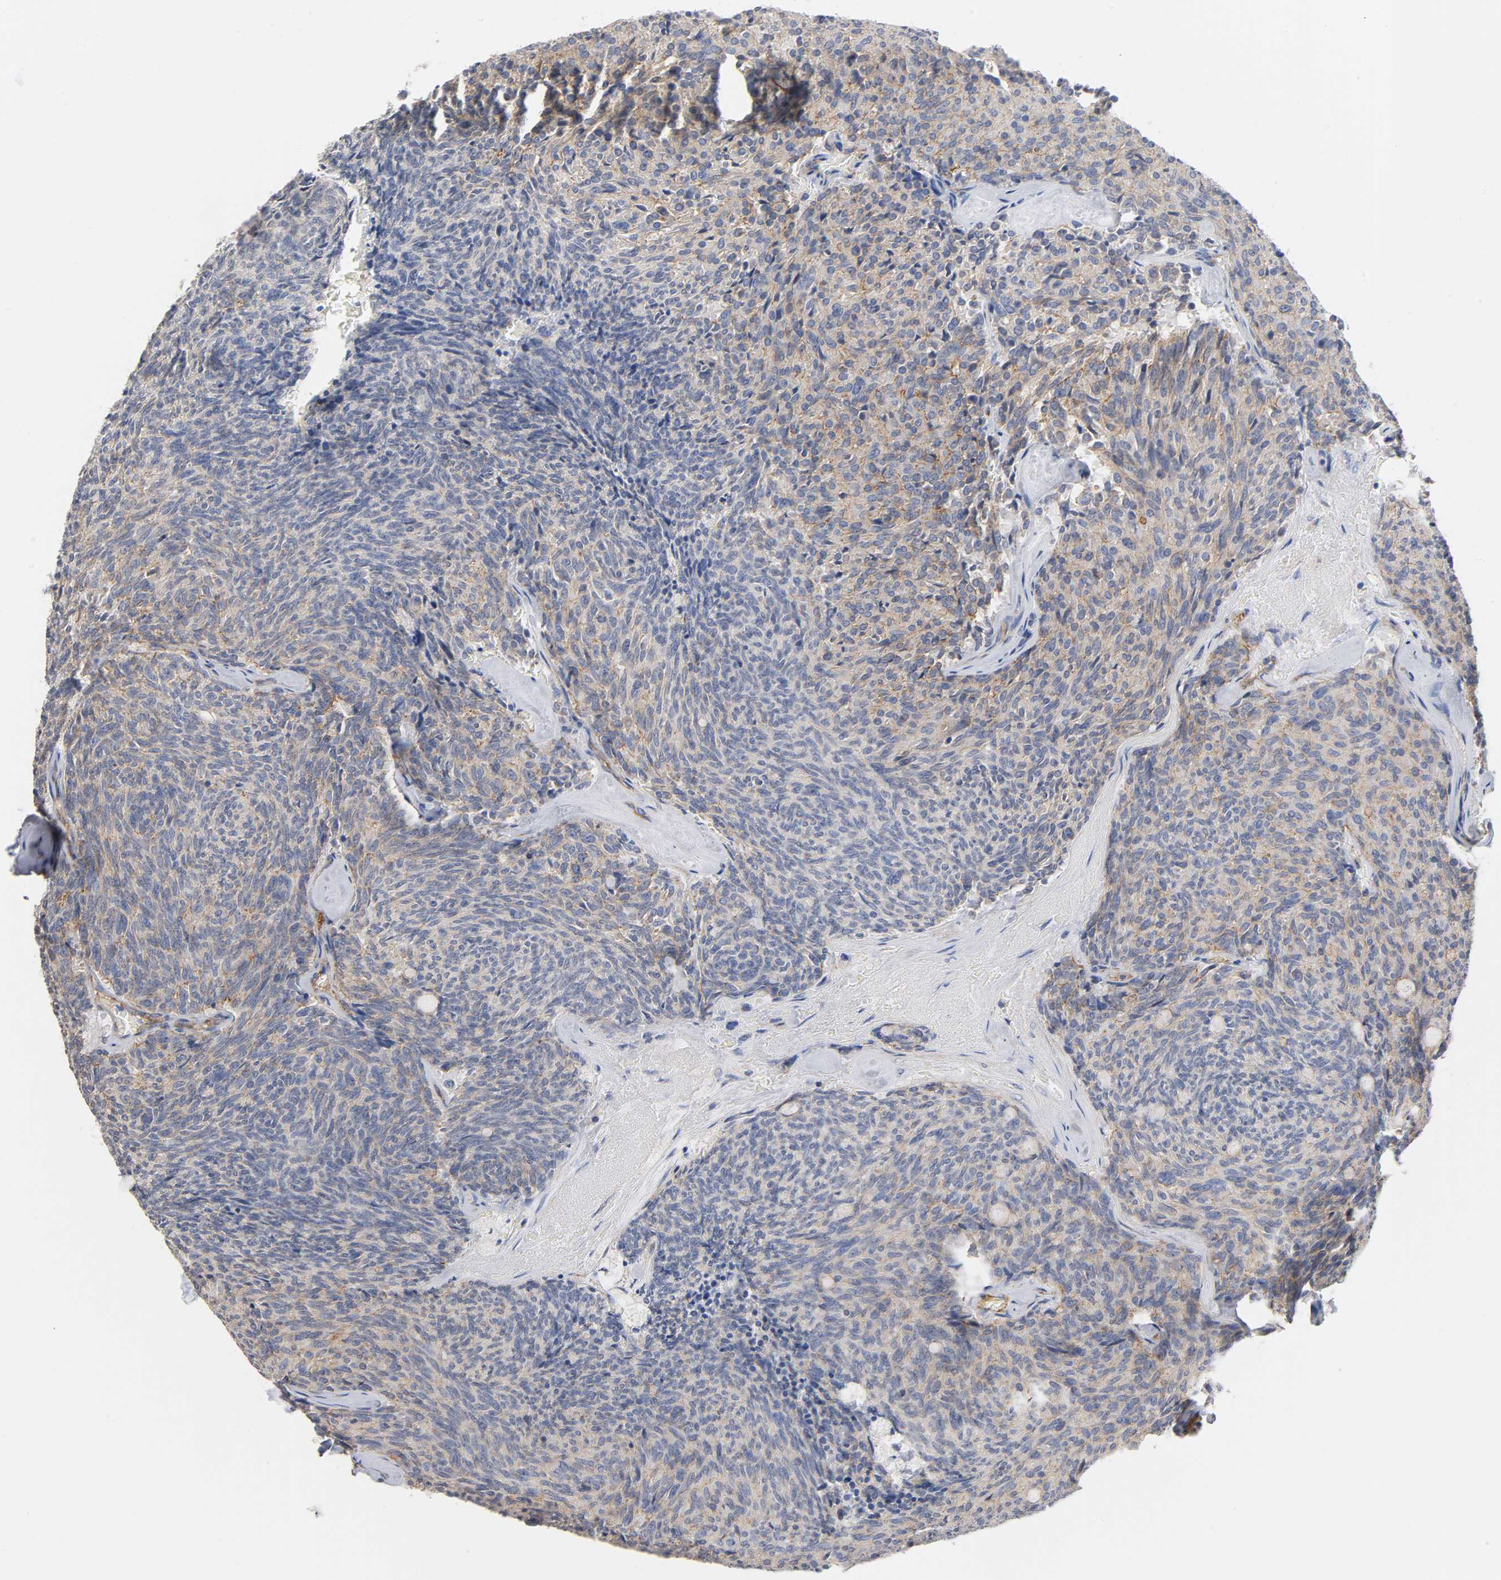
{"staining": {"intensity": "weak", "quantity": ">75%", "location": "cytoplasmic/membranous"}, "tissue": "carcinoid", "cell_type": "Tumor cells", "image_type": "cancer", "snomed": [{"axis": "morphology", "description": "Carcinoid, malignant, NOS"}, {"axis": "topography", "description": "Pancreas"}], "caption": "High-magnification brightfield microscopy of malignant carcinoid stained with DAB (brown) and counterstained with hematoxylin (blue). tumor cells exhibit weak cytoplasmic/membranous staining is identified in about>75% of cells.", "gene": "SPTAN1", "patient": {"sex": "female", "age": 54}}